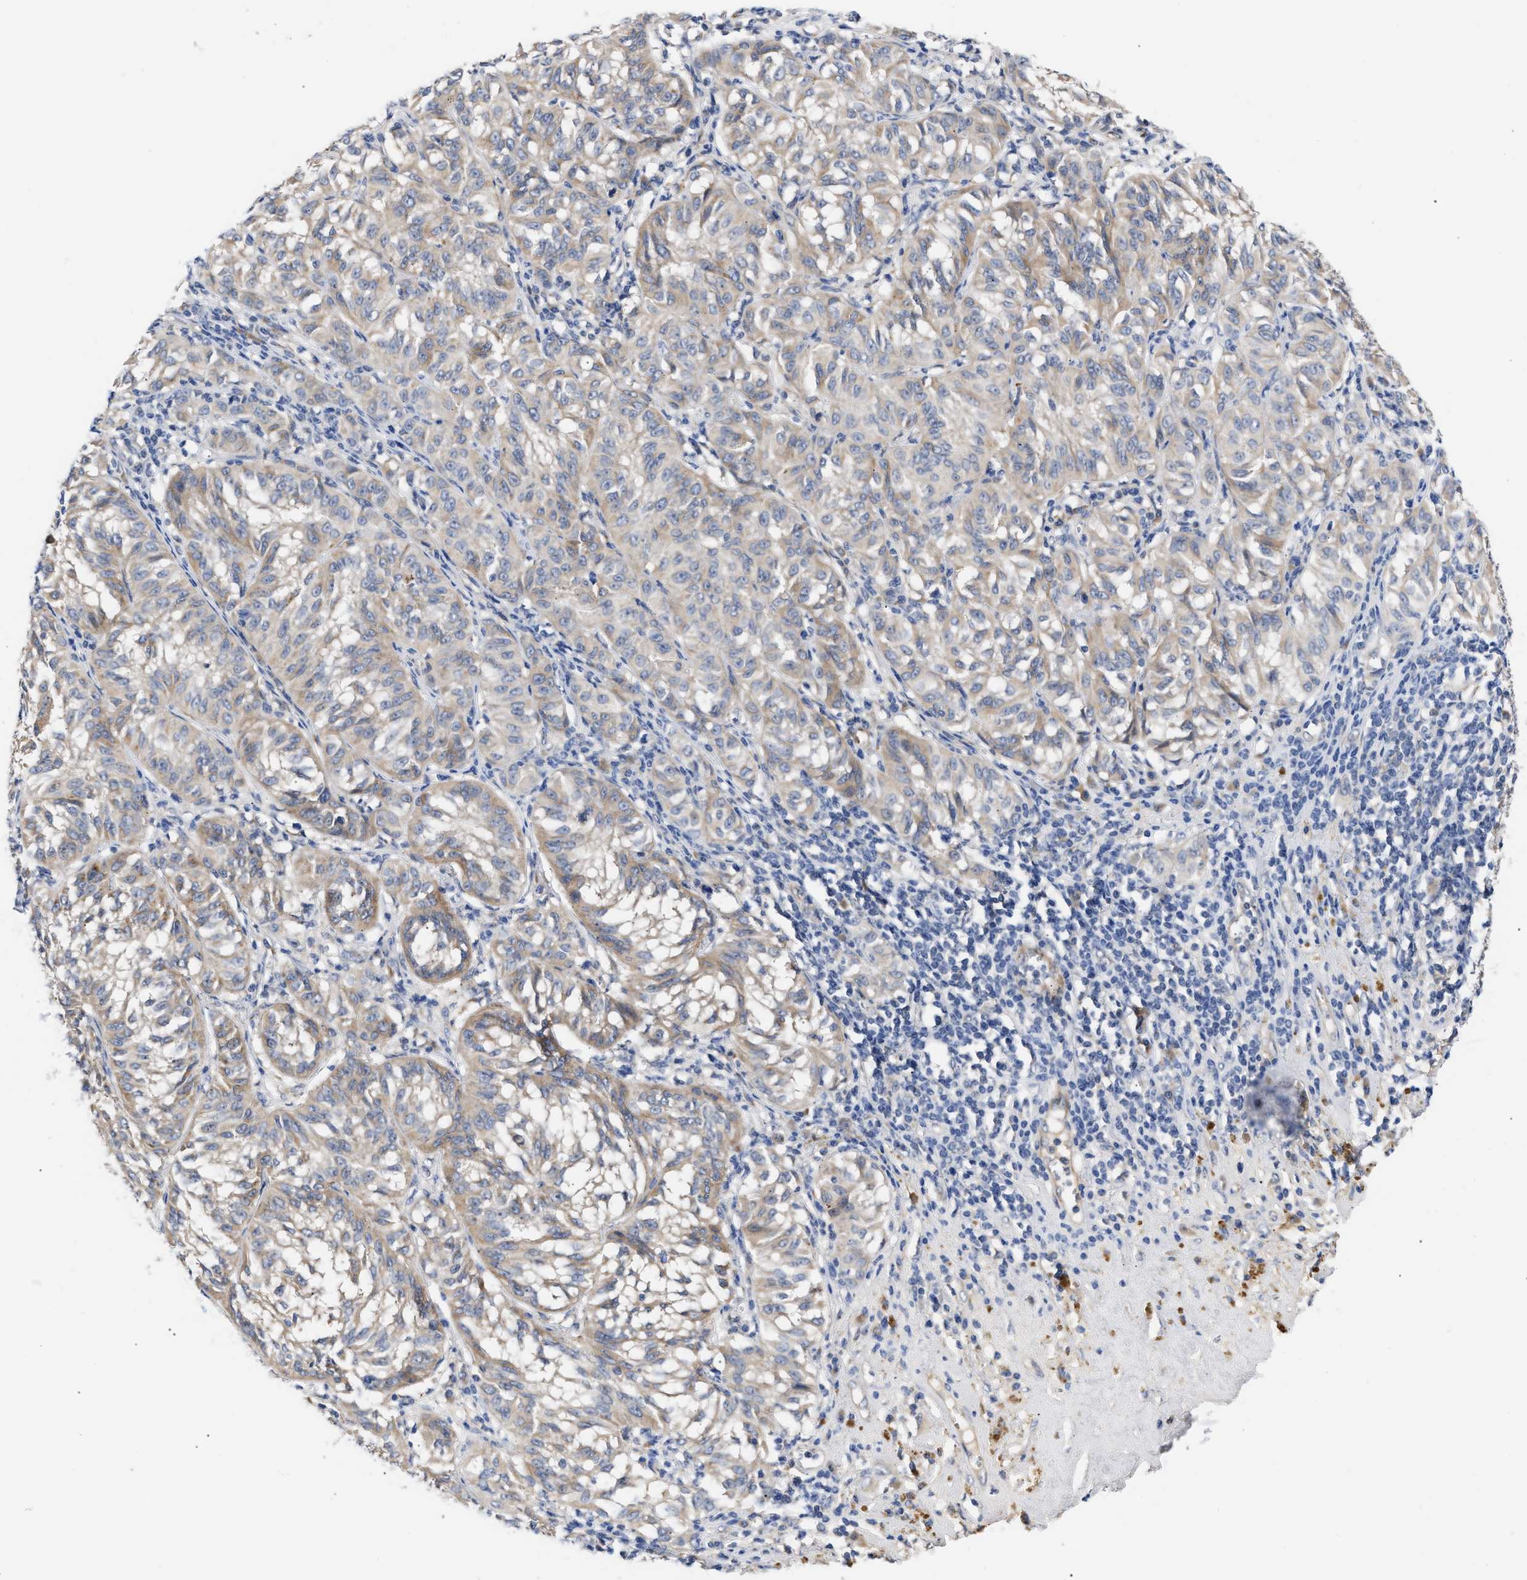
{"staining": {"intensity": "weak", "quantity": "<25%", "location": "cytoplasmic/membranous"}, "tissue": "melanoma", "cell_type": "Tumor cells", "image_type": "cancer", "snomed": [{"axis": "morphology", "description": "Malignant melanoma, NOS"}, {"axis": "topography", "description": "Skin"}], "caption": "Human melanoma stained for a protein using IHC exhibits no expression in tumor cells.", "gene": "CCDC146", "patient": {"sex": "female", "age": 72}}